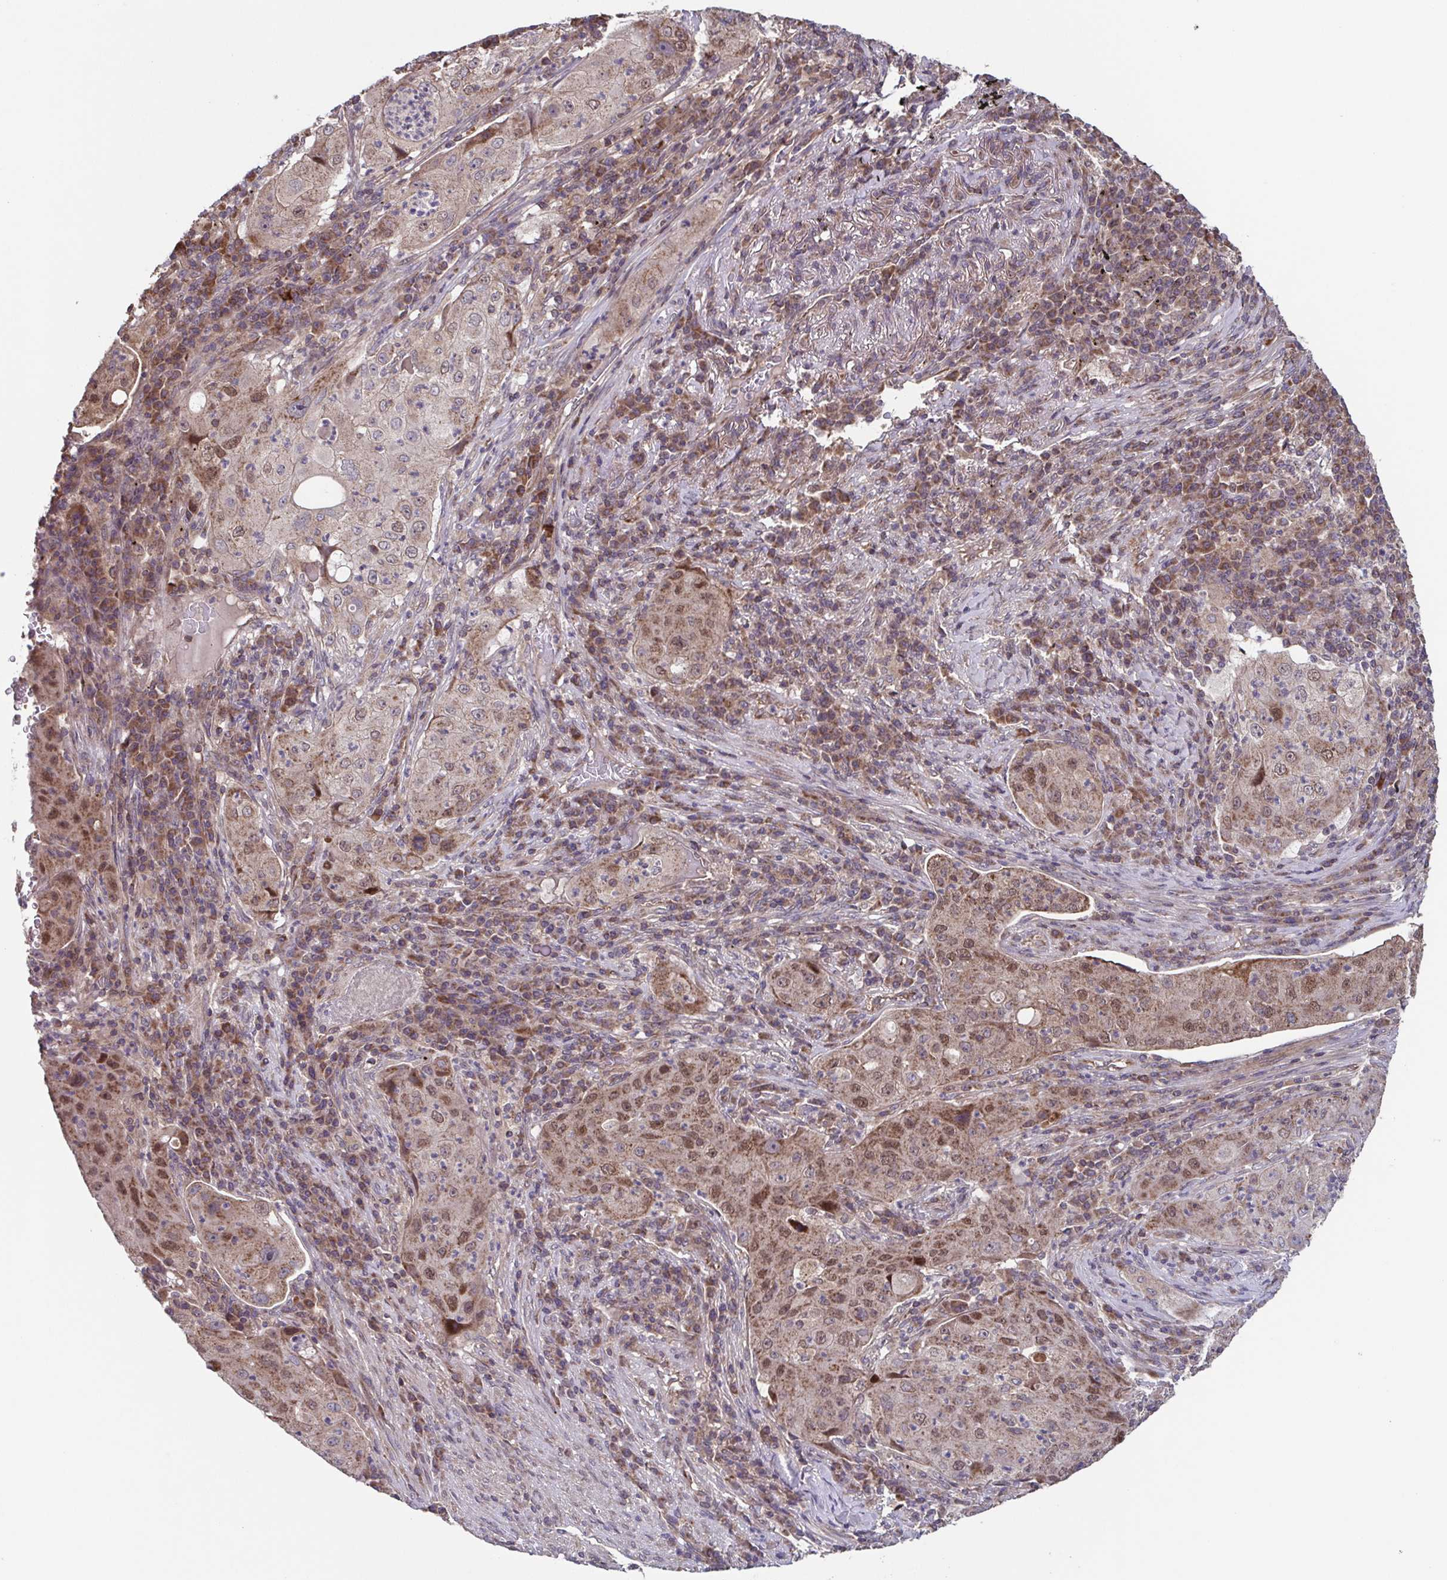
{"staining": {"intensity": "moderate", "quantity": "25%-75%", "location": "cytoplasmic/membranous,nuclear"}, "tissue": "lung cancer", "cell_type": "Tumor cells", "image_type": "cancer", "snomed": [{"axis": "morphology", "description": "Squamous cell carcinoma, NOS"}, {"axis": "topography", "description": "Lung"}], "caption": "A brown stain shows moderate cytoplasmic/membranous and nuclear positivity of a protein in human squamous cell carcinoma (lung) tumor cells. The protein of interest is shown in brown color, while the nuclei are stained blue.", "gene": "TTC19", "patient": {"sex": "female", "age": 59}}